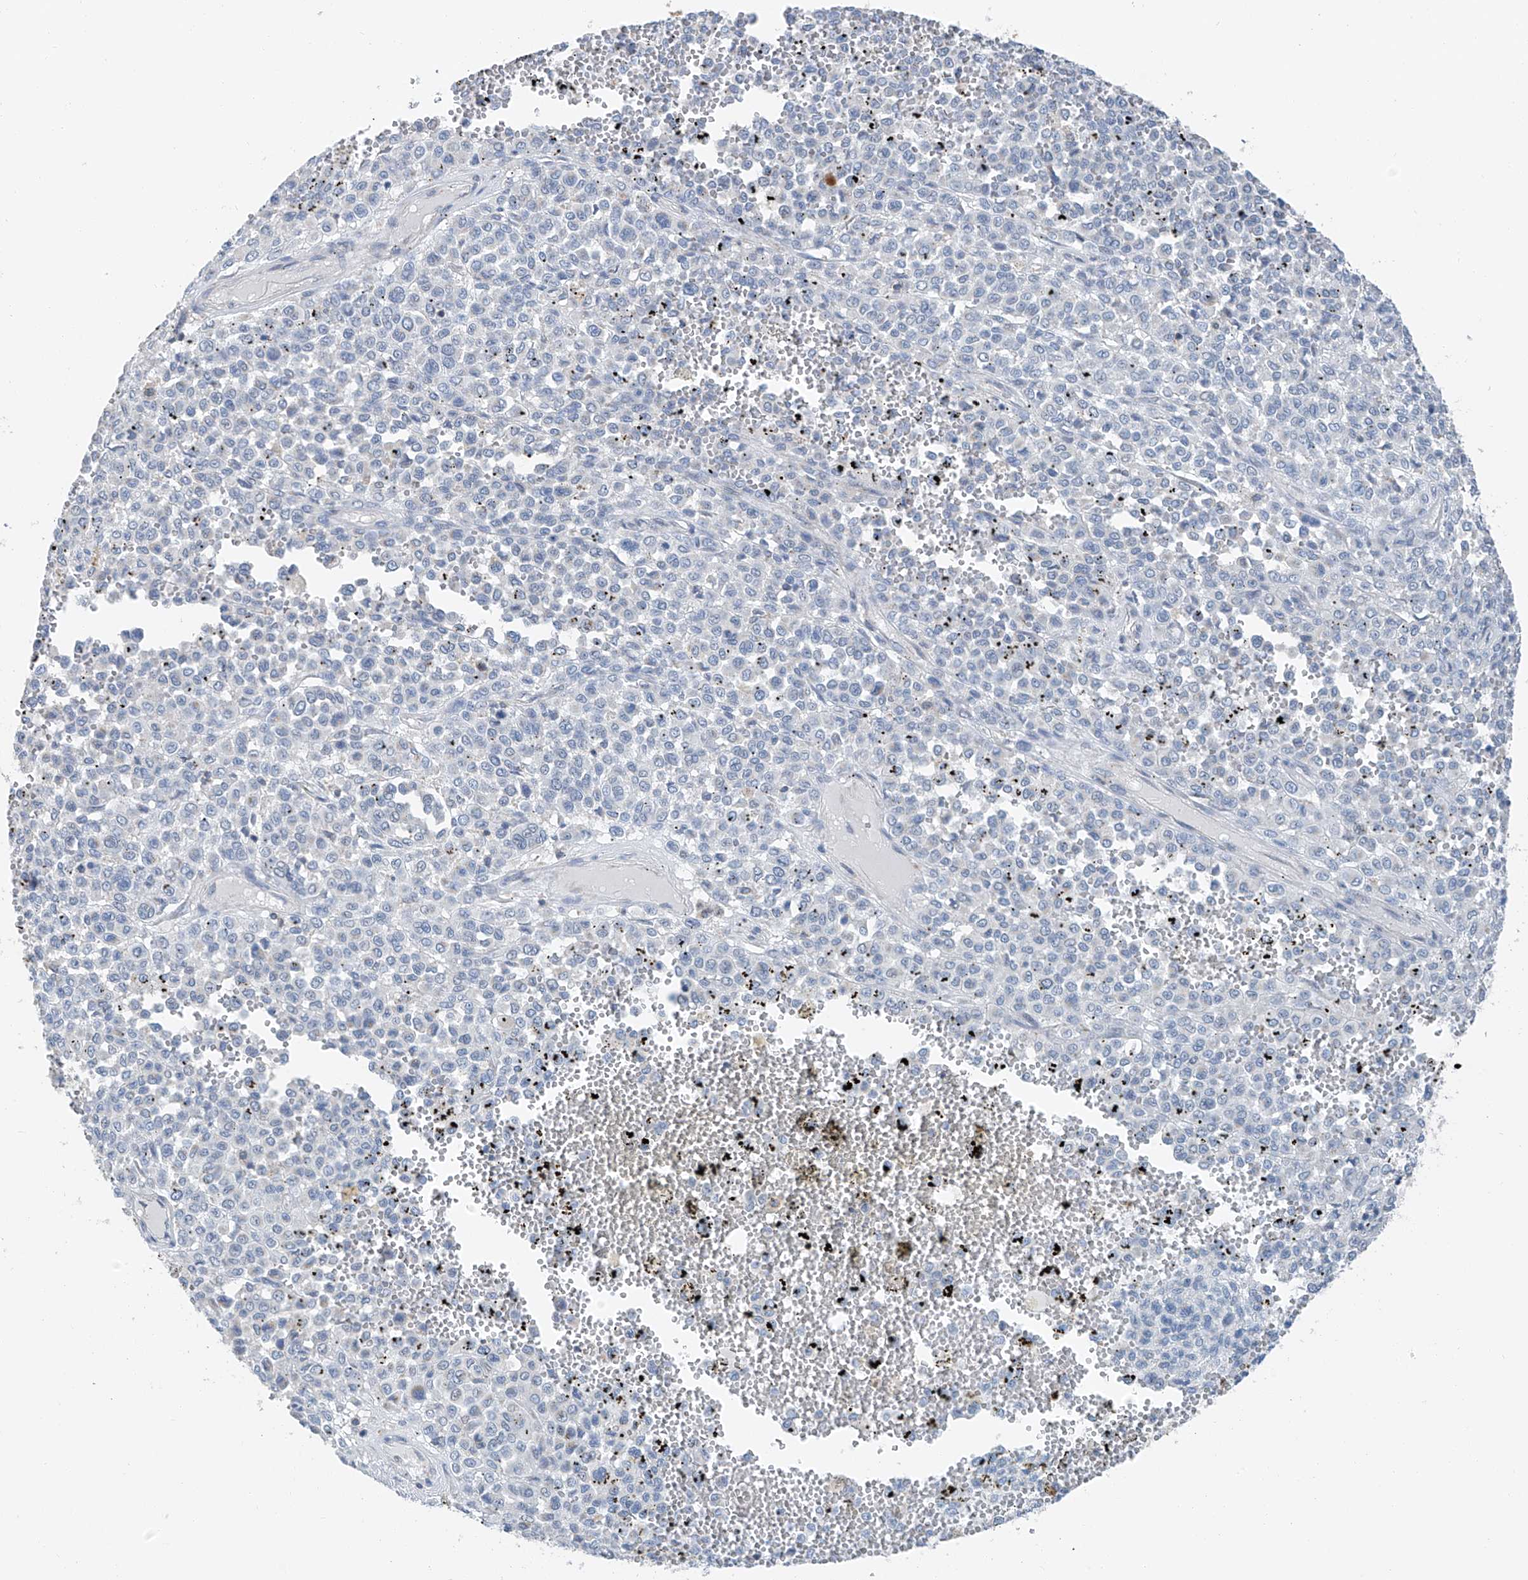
{"staining": {"intensity": "negative", "quantity": "none", "location": "none"}, "tissue": "melanoma", "cell_type": "Tumor cells", "image_type": "cancer", "snomed": [{"axis": "morphology", "description": "Malignant melanoma, Metastatic site"}, {"axis": "topography", "description": "Pancreas"}], "caption": "Tumor cells show no significant protein expression in malignant melanoma (metastatic site).", "gene": "KLF15", "patient": {"sex": "female", "age": 30}}